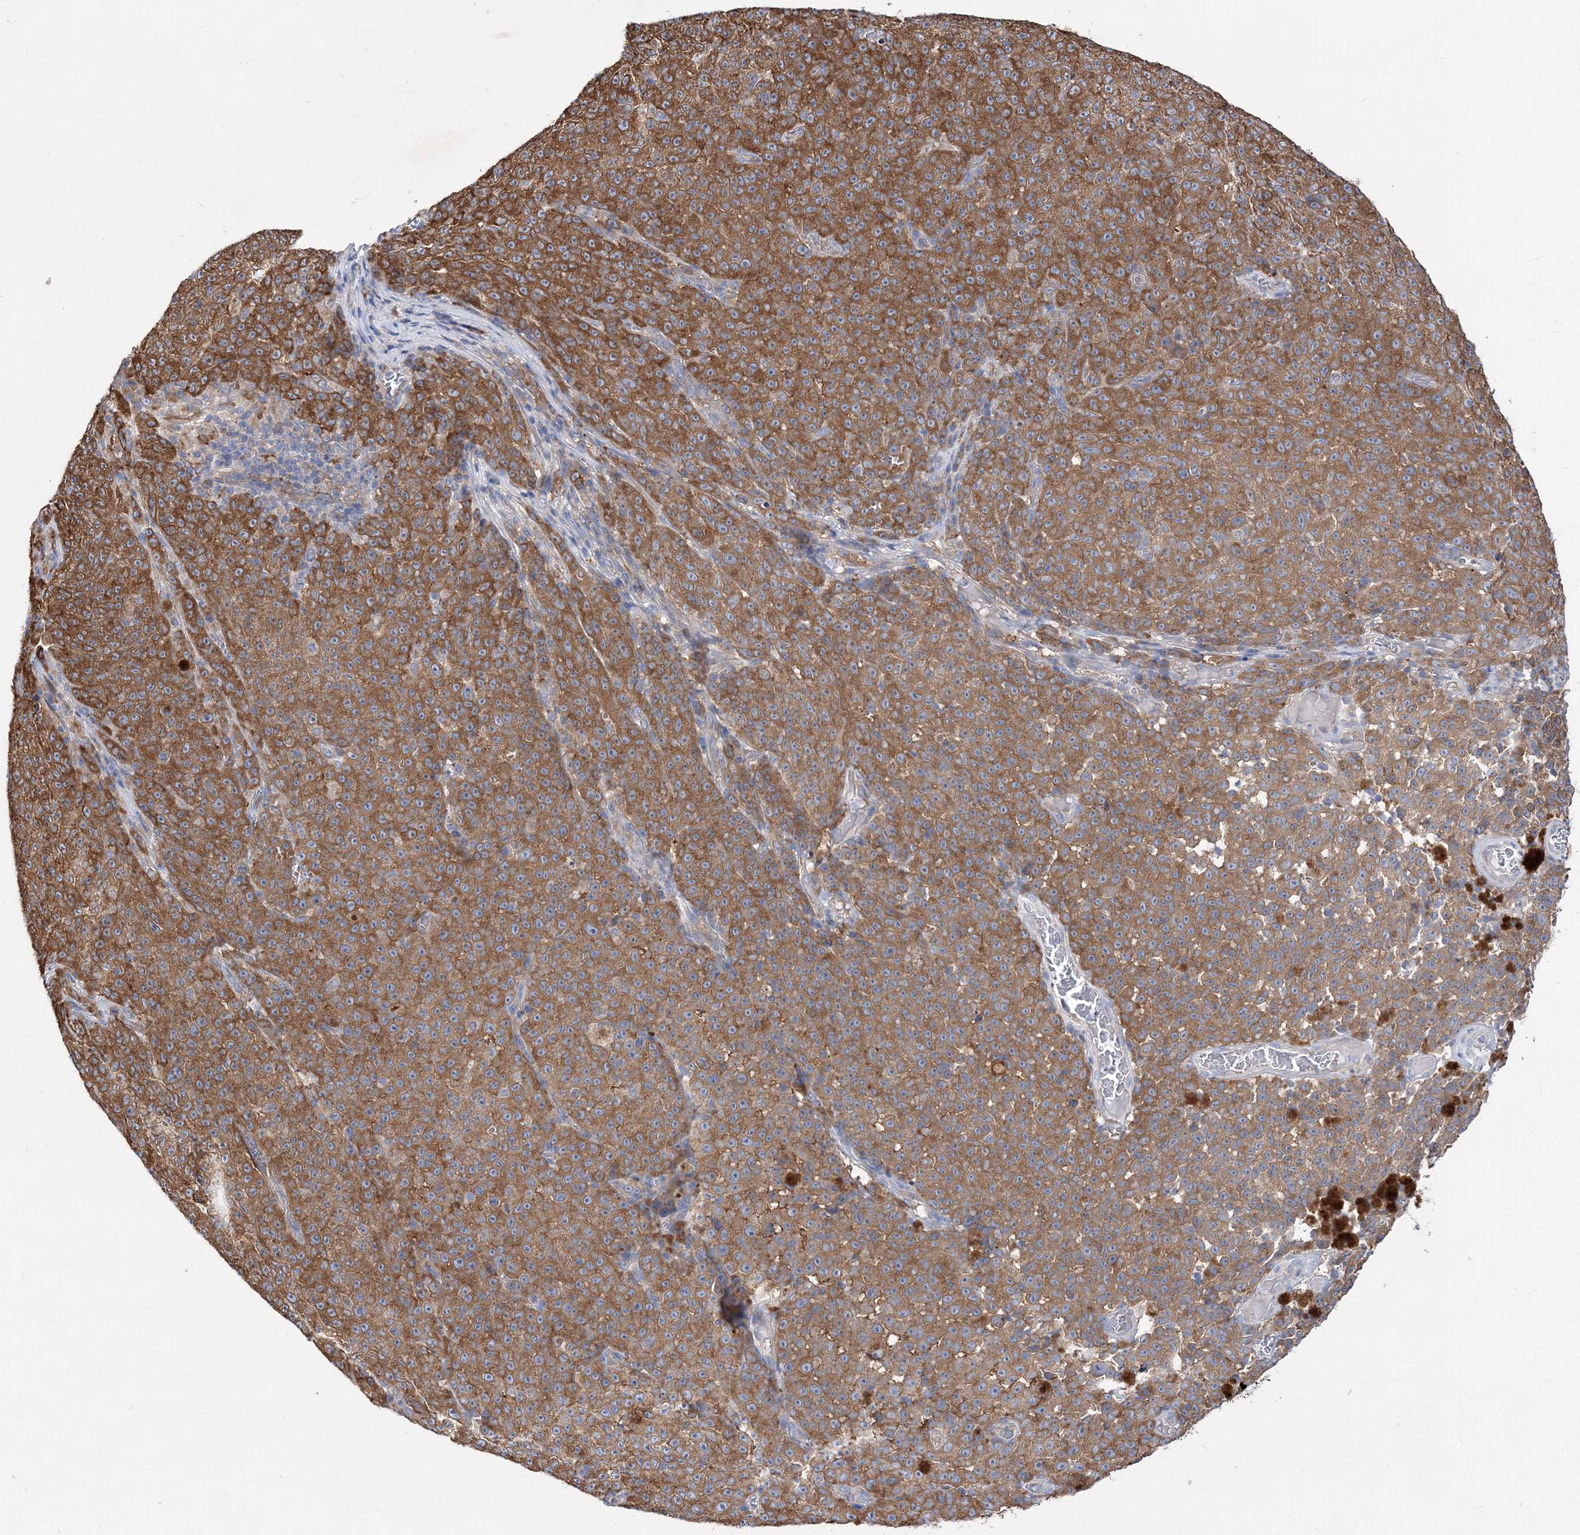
{"staining": {"intensity": "moderate", "quantity": ">75%", "location": "cytoplasmic/membranous"}, "tissue": "melanoma", "cell_type": "Tumor cells", "image_type": "cancer", "snomed": [{"axis": "morphology", "description": "Malignant melanoma, NOS"}, {"axis": "topography", "description": "Skin"}], "caption": "Malignant melanoma tissue reveals moderate cytoplasmic/membranous expression in approximately >75% of tumor cells, visualized by immunohistochemistry.", "gene": "JKAMP", "patient": {"sex": "female", "age": 82}}